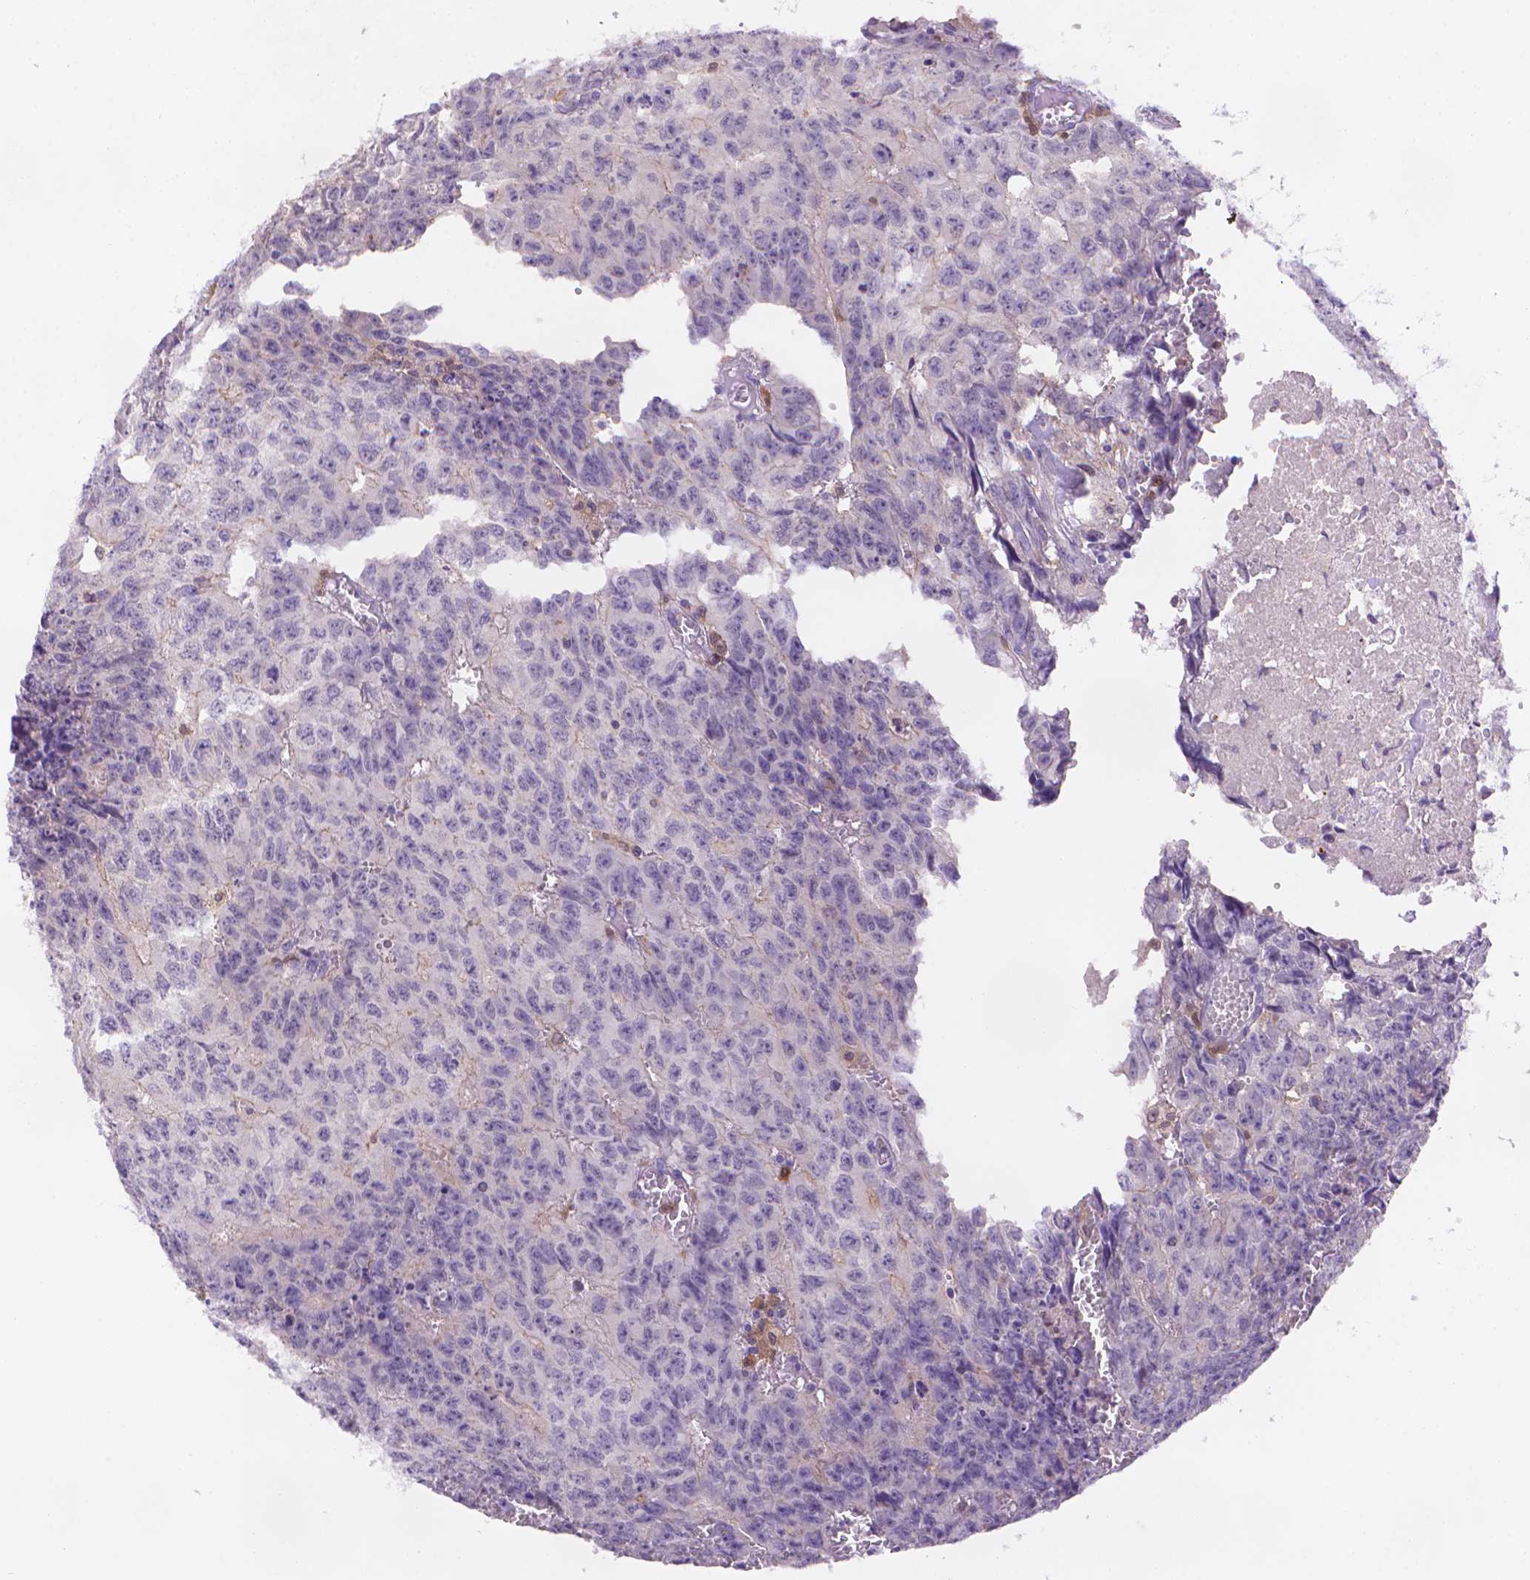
{"staining": {"intensity": "negative", "quantity": "none", "location": "none"}, "tissue": "testis cancer", "cell_type": "Tumor cells", "image_type": "cancer", "snomed": [{"axis": "morphology", "description": "Carcinoma, Embryonal, NOS"}, {"axis": "morphology", "description": "Teratoma, malignant, NOS"}, {"axis": "topography", "description": "Testis"}], "caption": "There is no significant positivity in tumor cells of testis embryonal carcinoma.", "gene": "FGD2", "patient": {"sex": "male", "age": 24}}